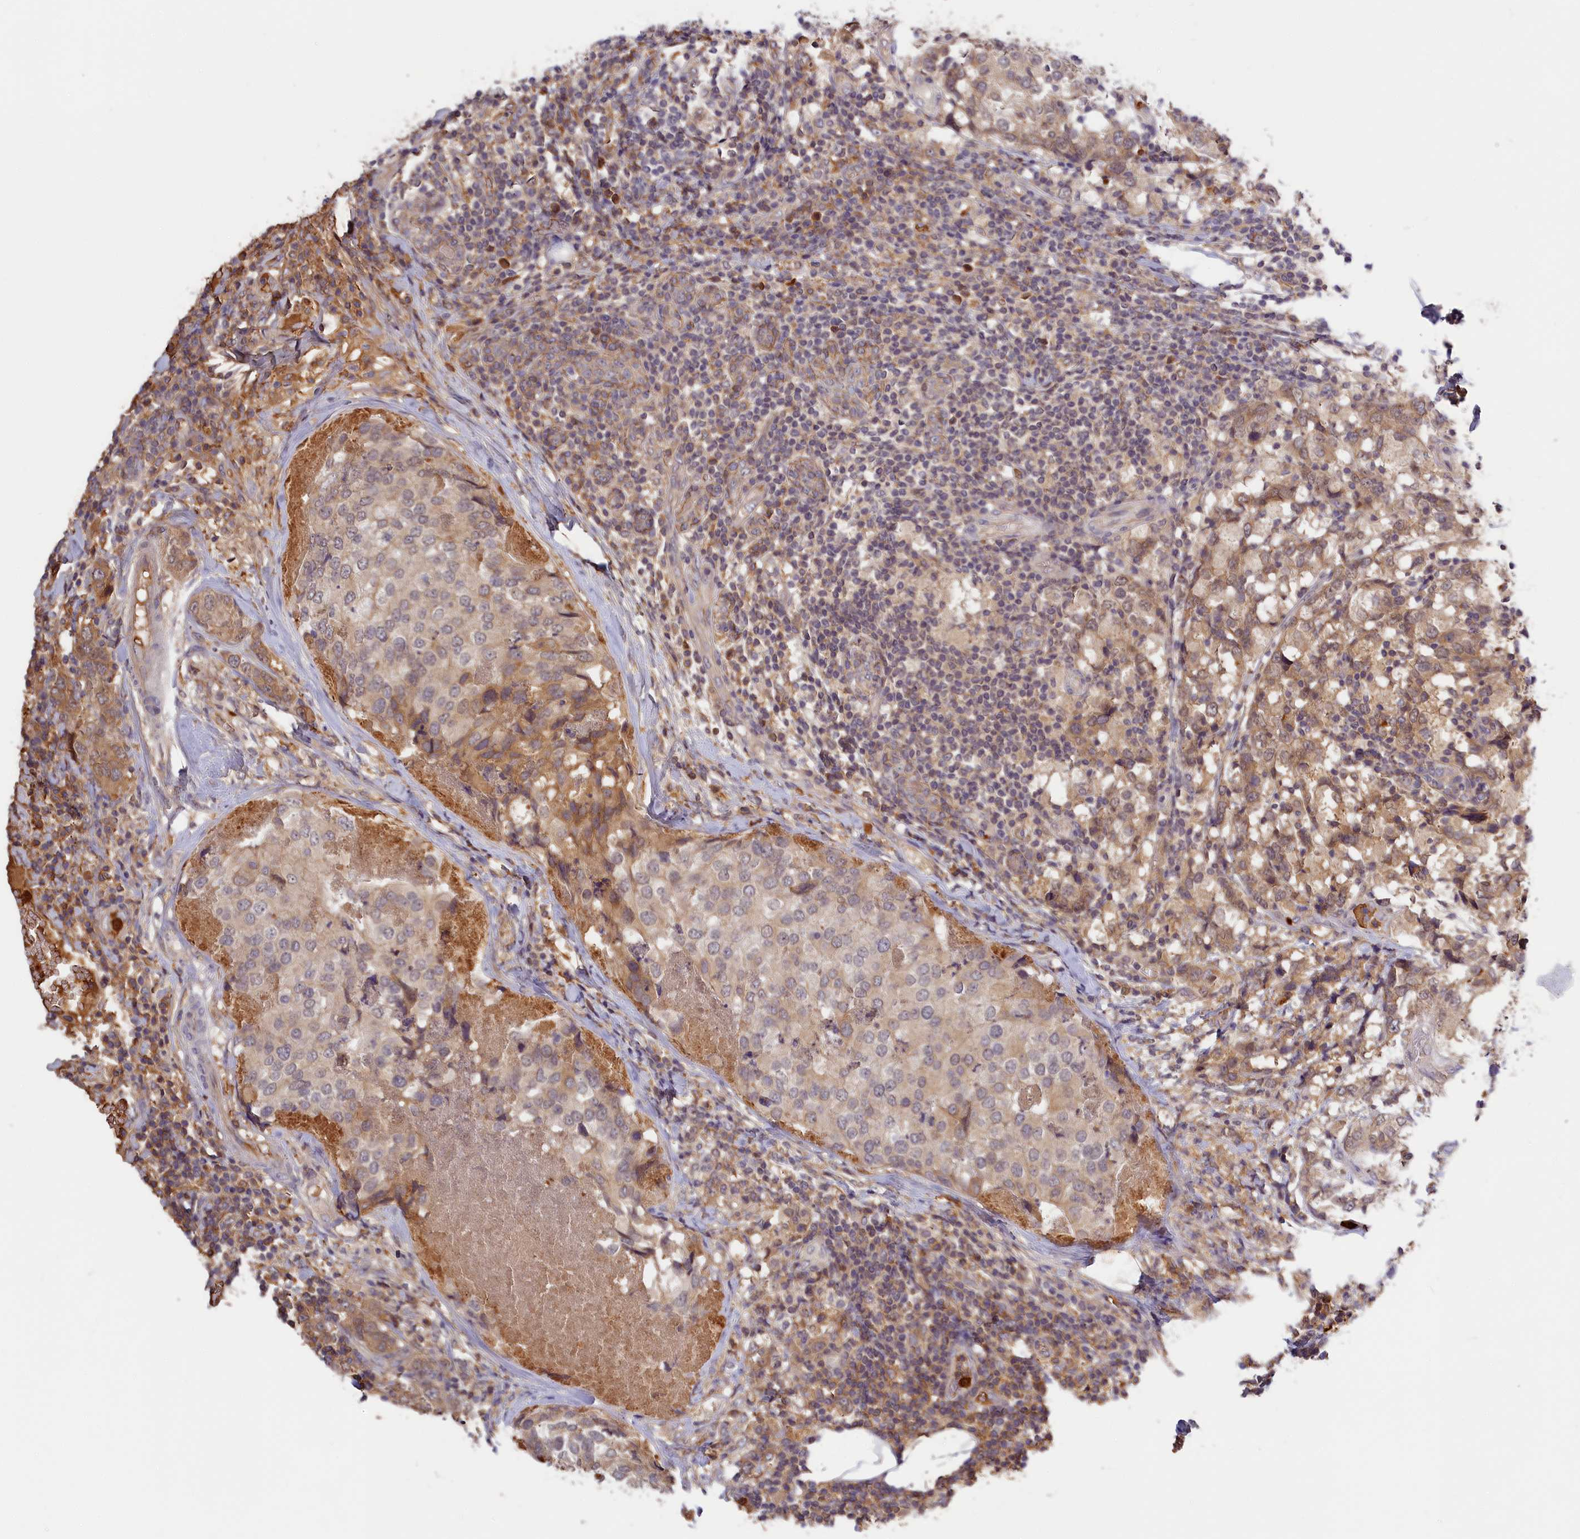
{"staining": {"intensity": "moderate", "quantity": "25%-75%", "location": "cytoplasmic/membranous"}, "tissue": "breast cancer", "cell_type": "Tumor cells", "image_type": "cancer", "snomed": [{"axis": "morphology", "description": "Lobular carcinoma"}, {"axis": "topography", "description": "Breast"}], "caption": "Human breast lobular carcinoma stained with a protein marker reveals moderate staining in tumor cells.", "gene": "ADGRD1", "patient": {"sex": "female", "age": 59}}